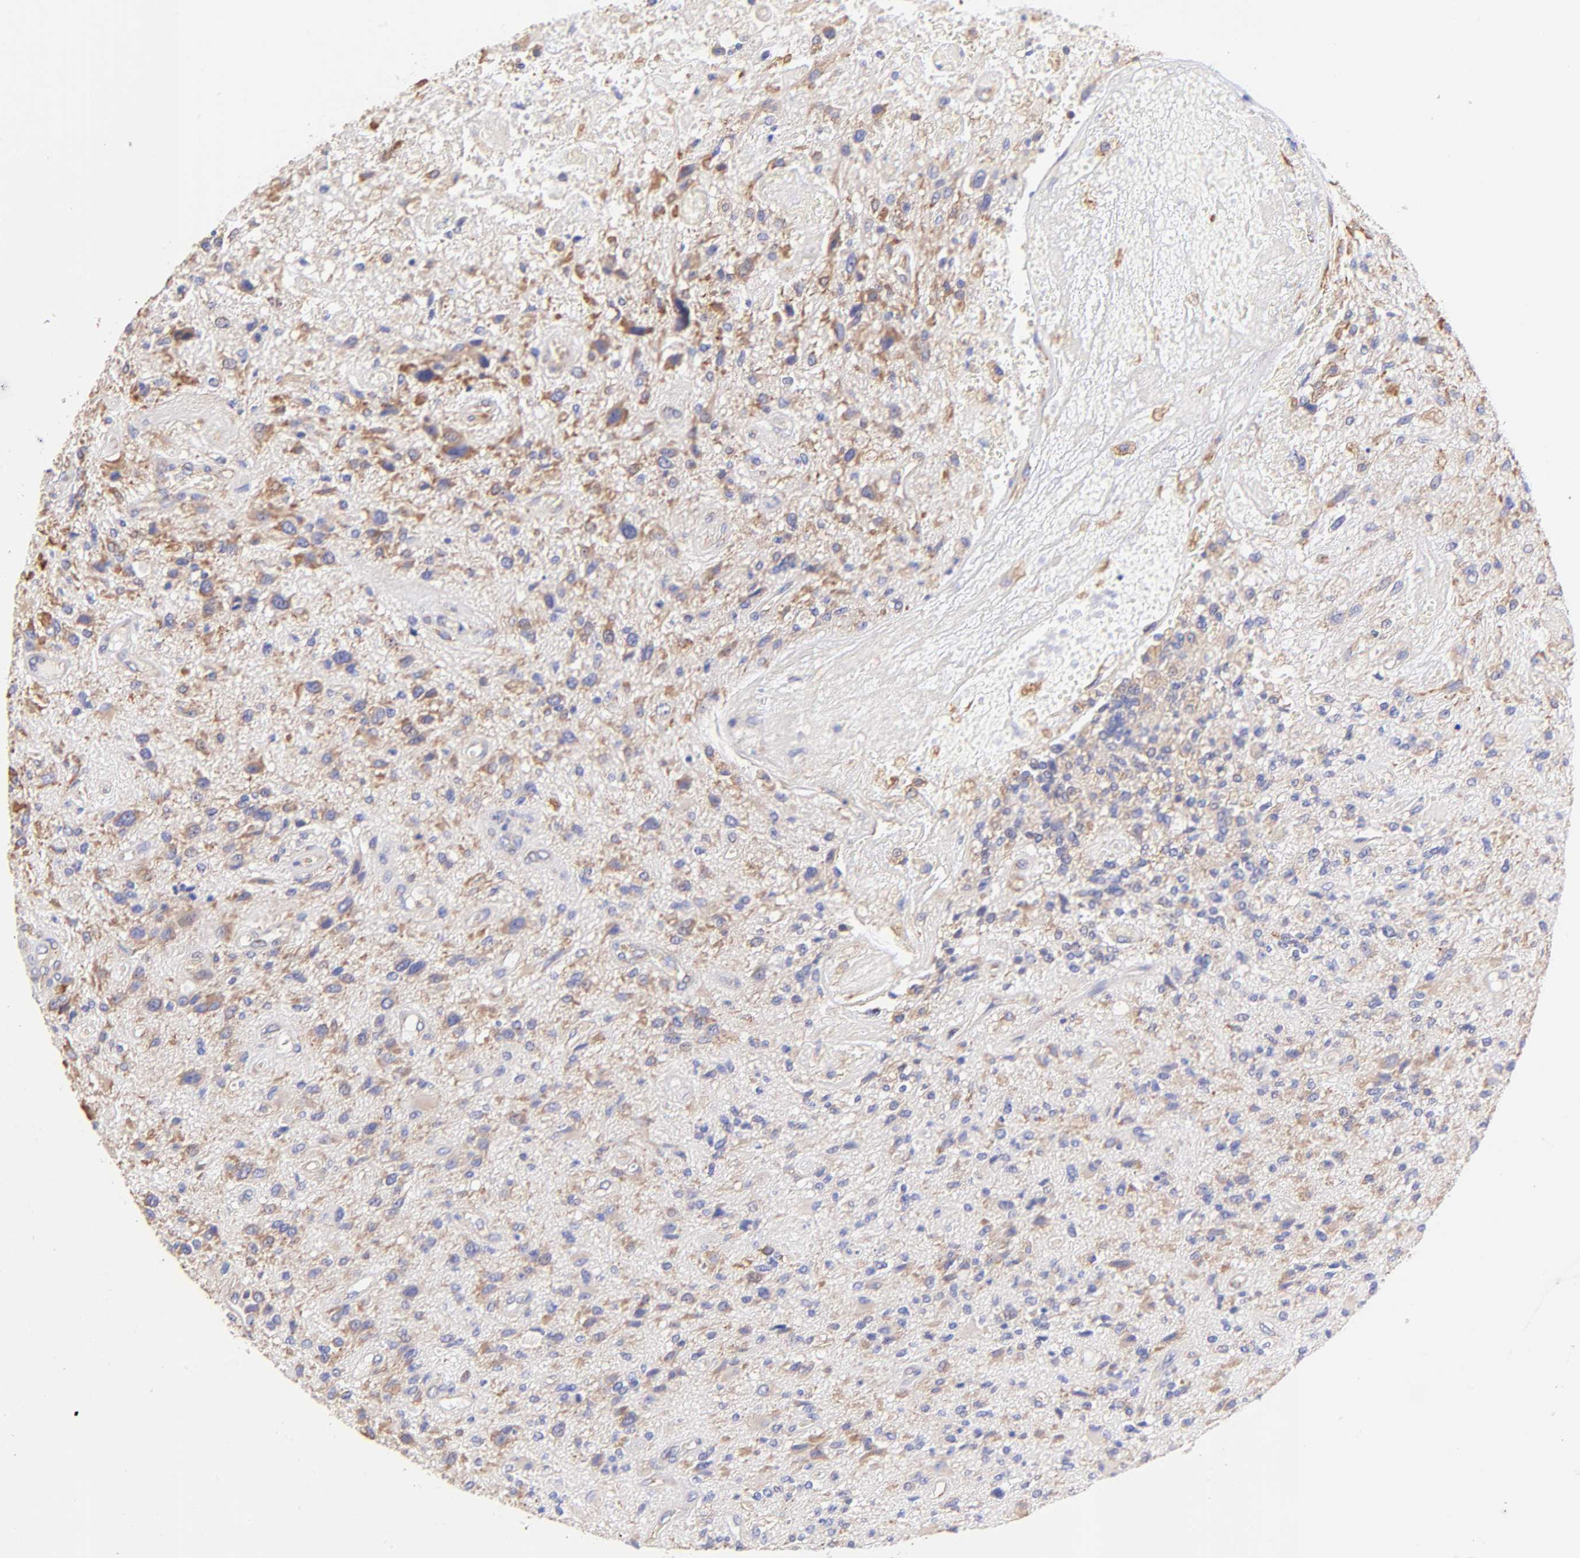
{"staining": {"intensity": "weak", "quantity": "<25%", "location": "cytoplasmic/membranous"}, "tissue": "glioma", "cell_type": "Tumor cells", "image_type": "cancer", "snomed": [{"axis": "morphology", "description": "Normal tissue, NOS"}, {"axis": "morphology", "description": "Glioma, malignant, High grade"}, {"axis": "topography", "description": "Cerebral cortex"}], "caption": "IHC image of neoplastic tissue: human malignant glioma (high-grade) stained with DAB exhibits no significant protein staining in tumor cells.", "gene": "RPL30", "patient": {"sex": "male", "age": 75}}